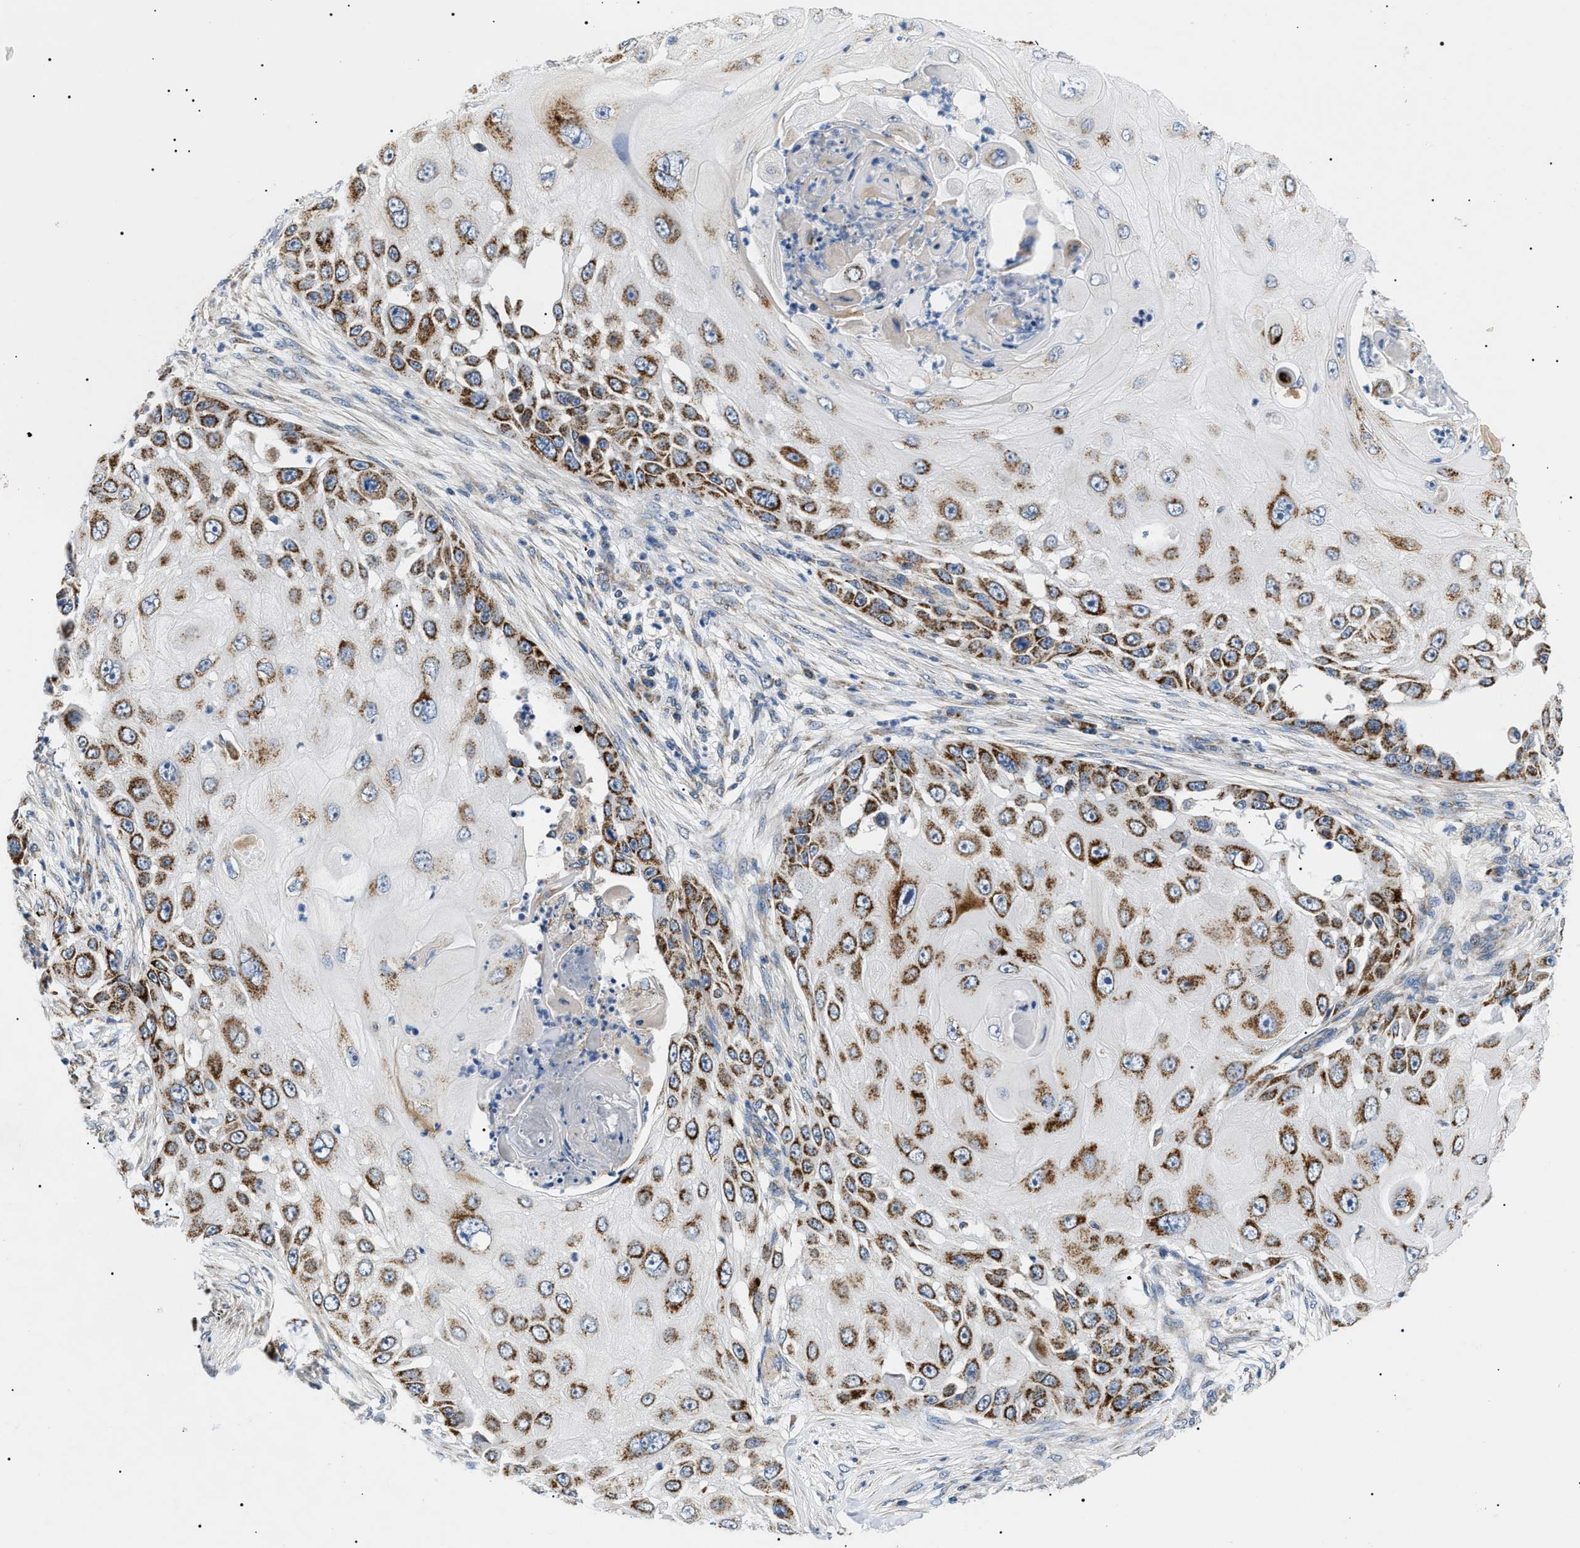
{"staining": {"intensity": "strong", "quantity": ">75%", "location": "cytoplasmic/membranous"}, "tissue": "skin cancer", "cell_type": "Tumor cells", "image_type": "cancer", "snomed": [{"axis": "morphology", "description": "Squamous cell carcinoma, NOS"}, {"axis": "topography", "description": "Skin"}], "caption": "Squamous cell carcinoma (skin) stained with DAB (3,3'-diaminobenzidine) immunohistochemistry displays high levels of strong cytoplasmic/membranous staining in about >75% of tumor cells.", "gene": "TOMM6", "patient": {"sex": "female", "age": 44}}